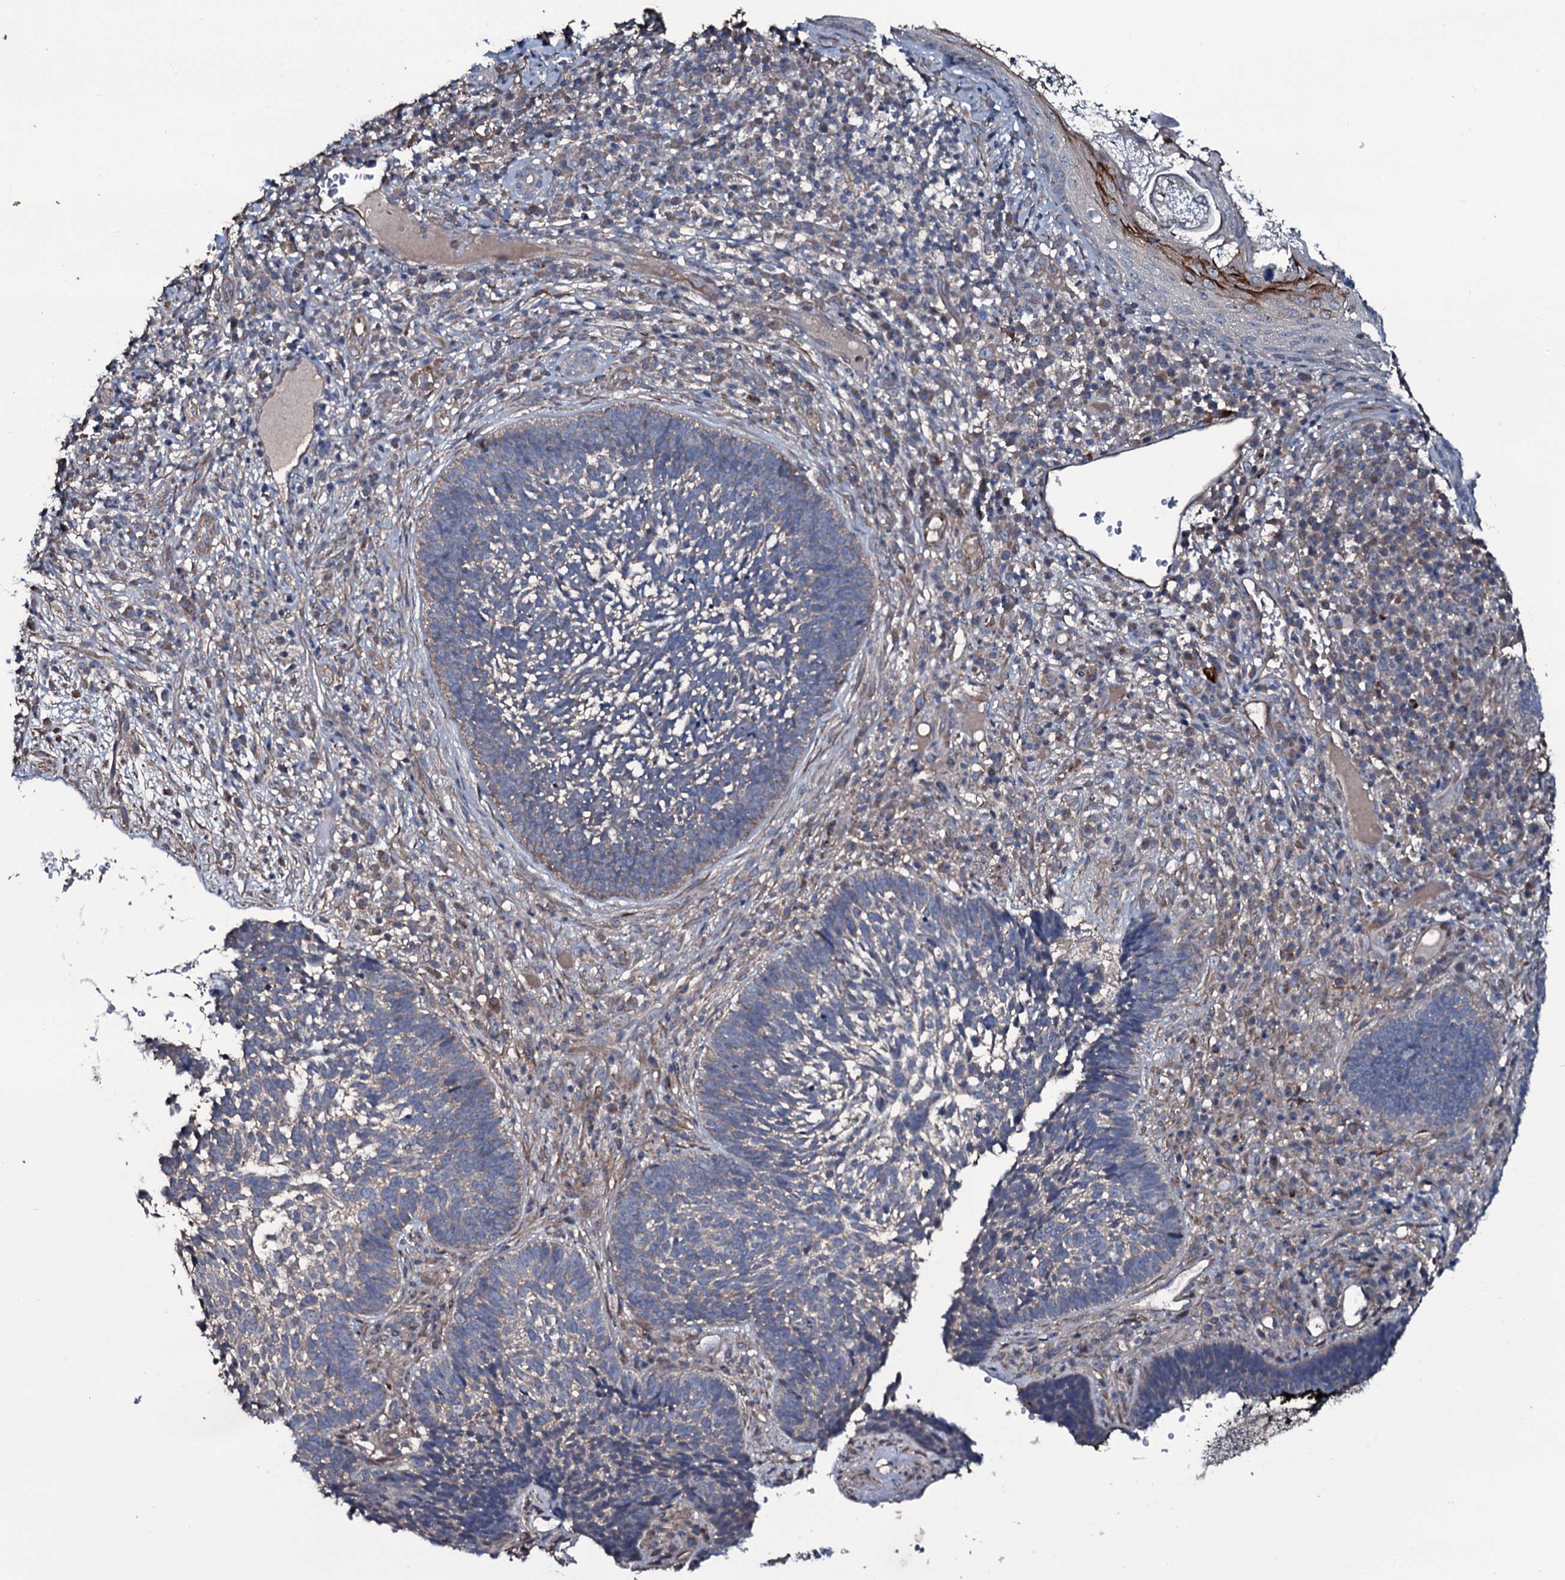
{"staining": {"intensity": "negative", "quantity": "none", "location": "none"}, "tissue": "skin cancer", "cell_type": "Tumor cells", "image_type": "cancer", "snomed": [{"axis": "morphology", "description": "Basal cell carcinoma"}, {"axis": "topography", "description": "Skin"}], "caption": "Micrograph shows no significant protein positivity in tumor cells of skin cancer (basal cell carcinoma).", "gene": "WIPF3", "patient": {"sex": "male", "age": 88}}